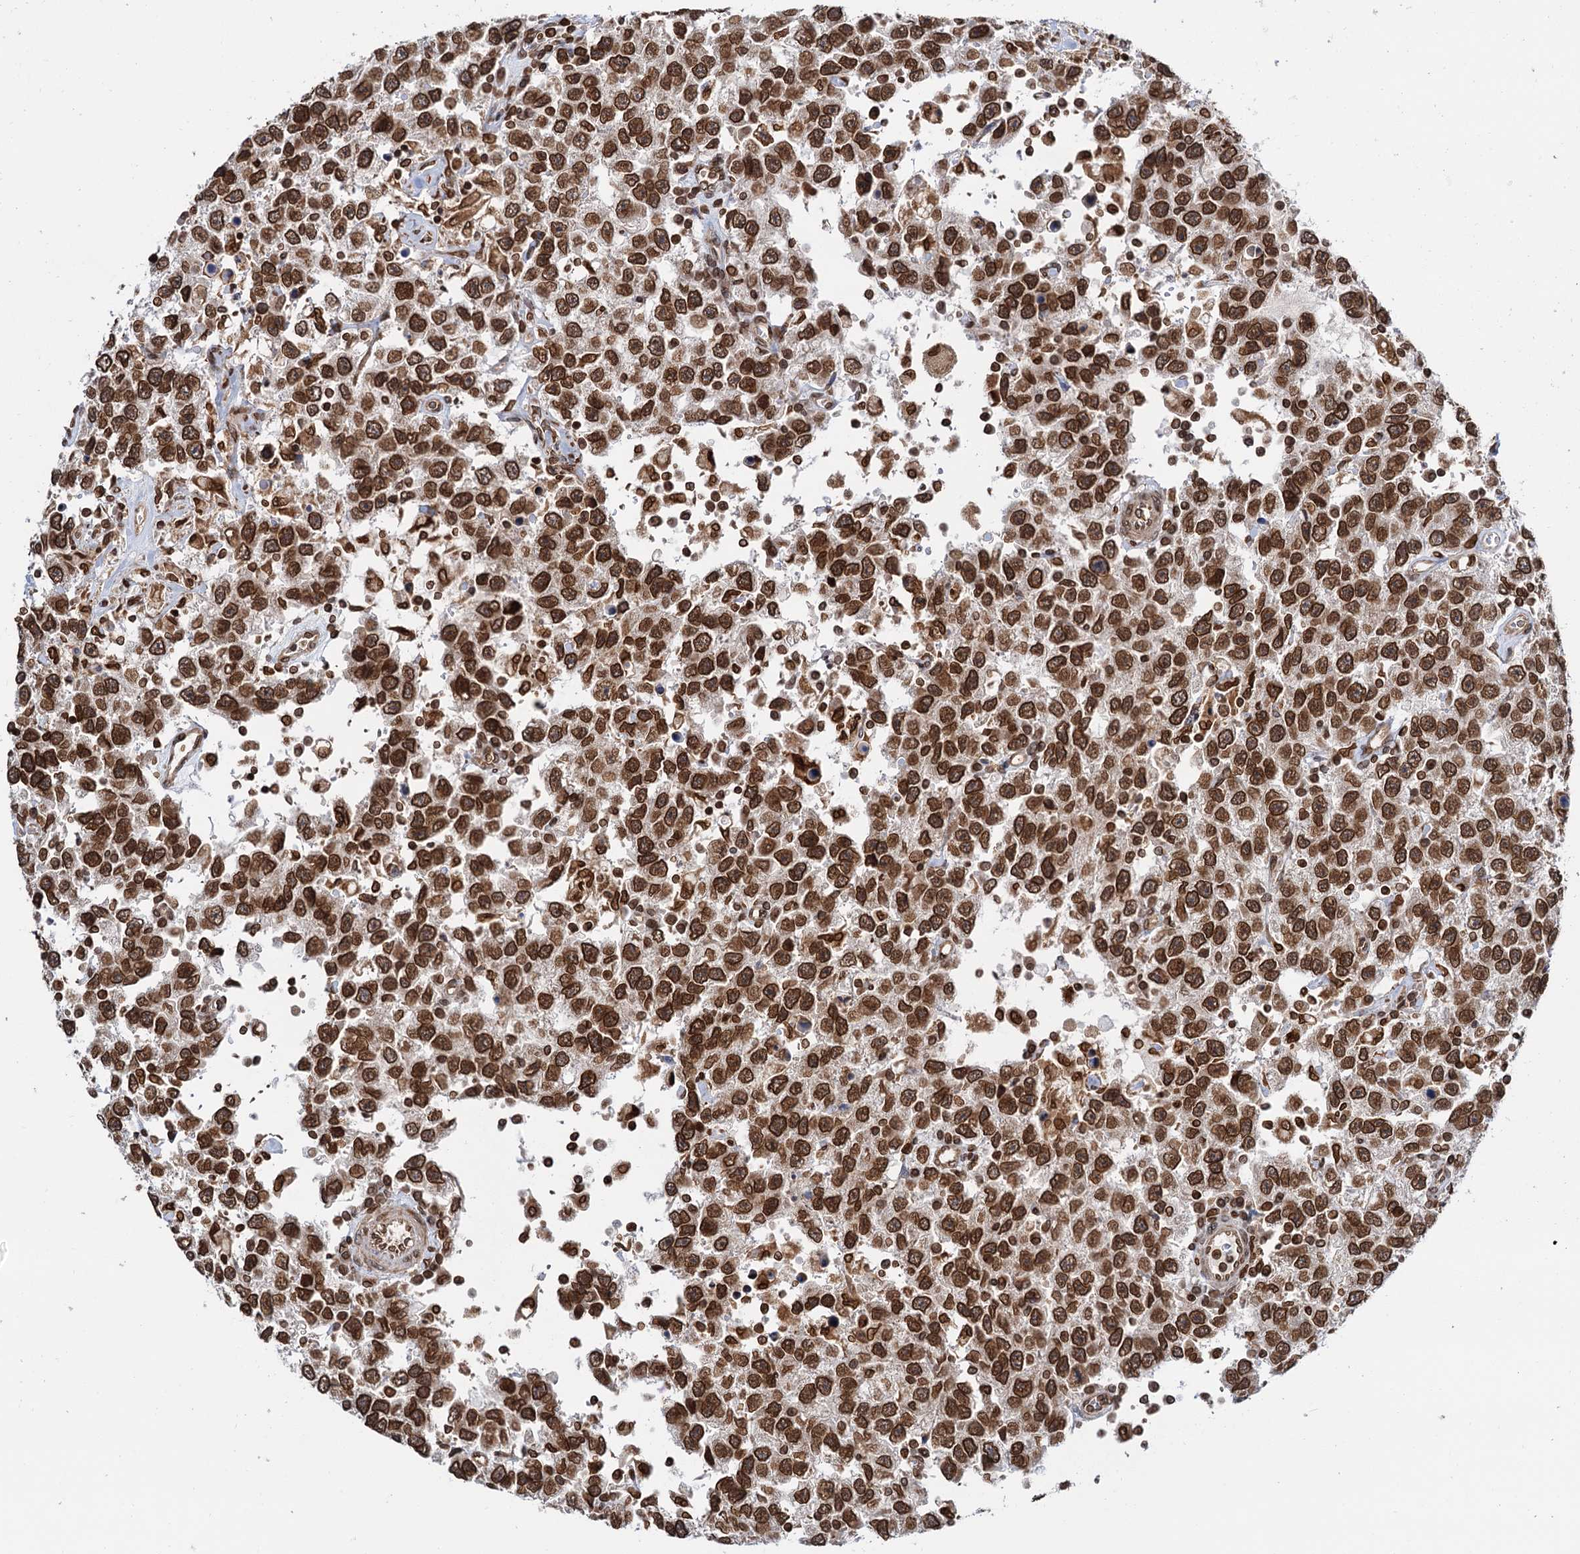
{"staining": {"intensity": "strong", "quantity": ">75%", "location": "nuclear"}, "tissue": "testis cancer", "cell_type": "Tumor cells", "image_type": "cancer", "snomed": [{"axis": "morphology", "description": "Seminoma, NOS"}, {"axis": "topography", "description": "Testis"}], "caption": "This micrograph displays testis cancer (seminoma) stained with IHC to label a protein in brown. The nuclear of tumor cells show strong positivity for the protein. Nuclei are counter-stained blue.", "gene": "ZC3H13", "patient": {"sex": "male", "age": 41}}